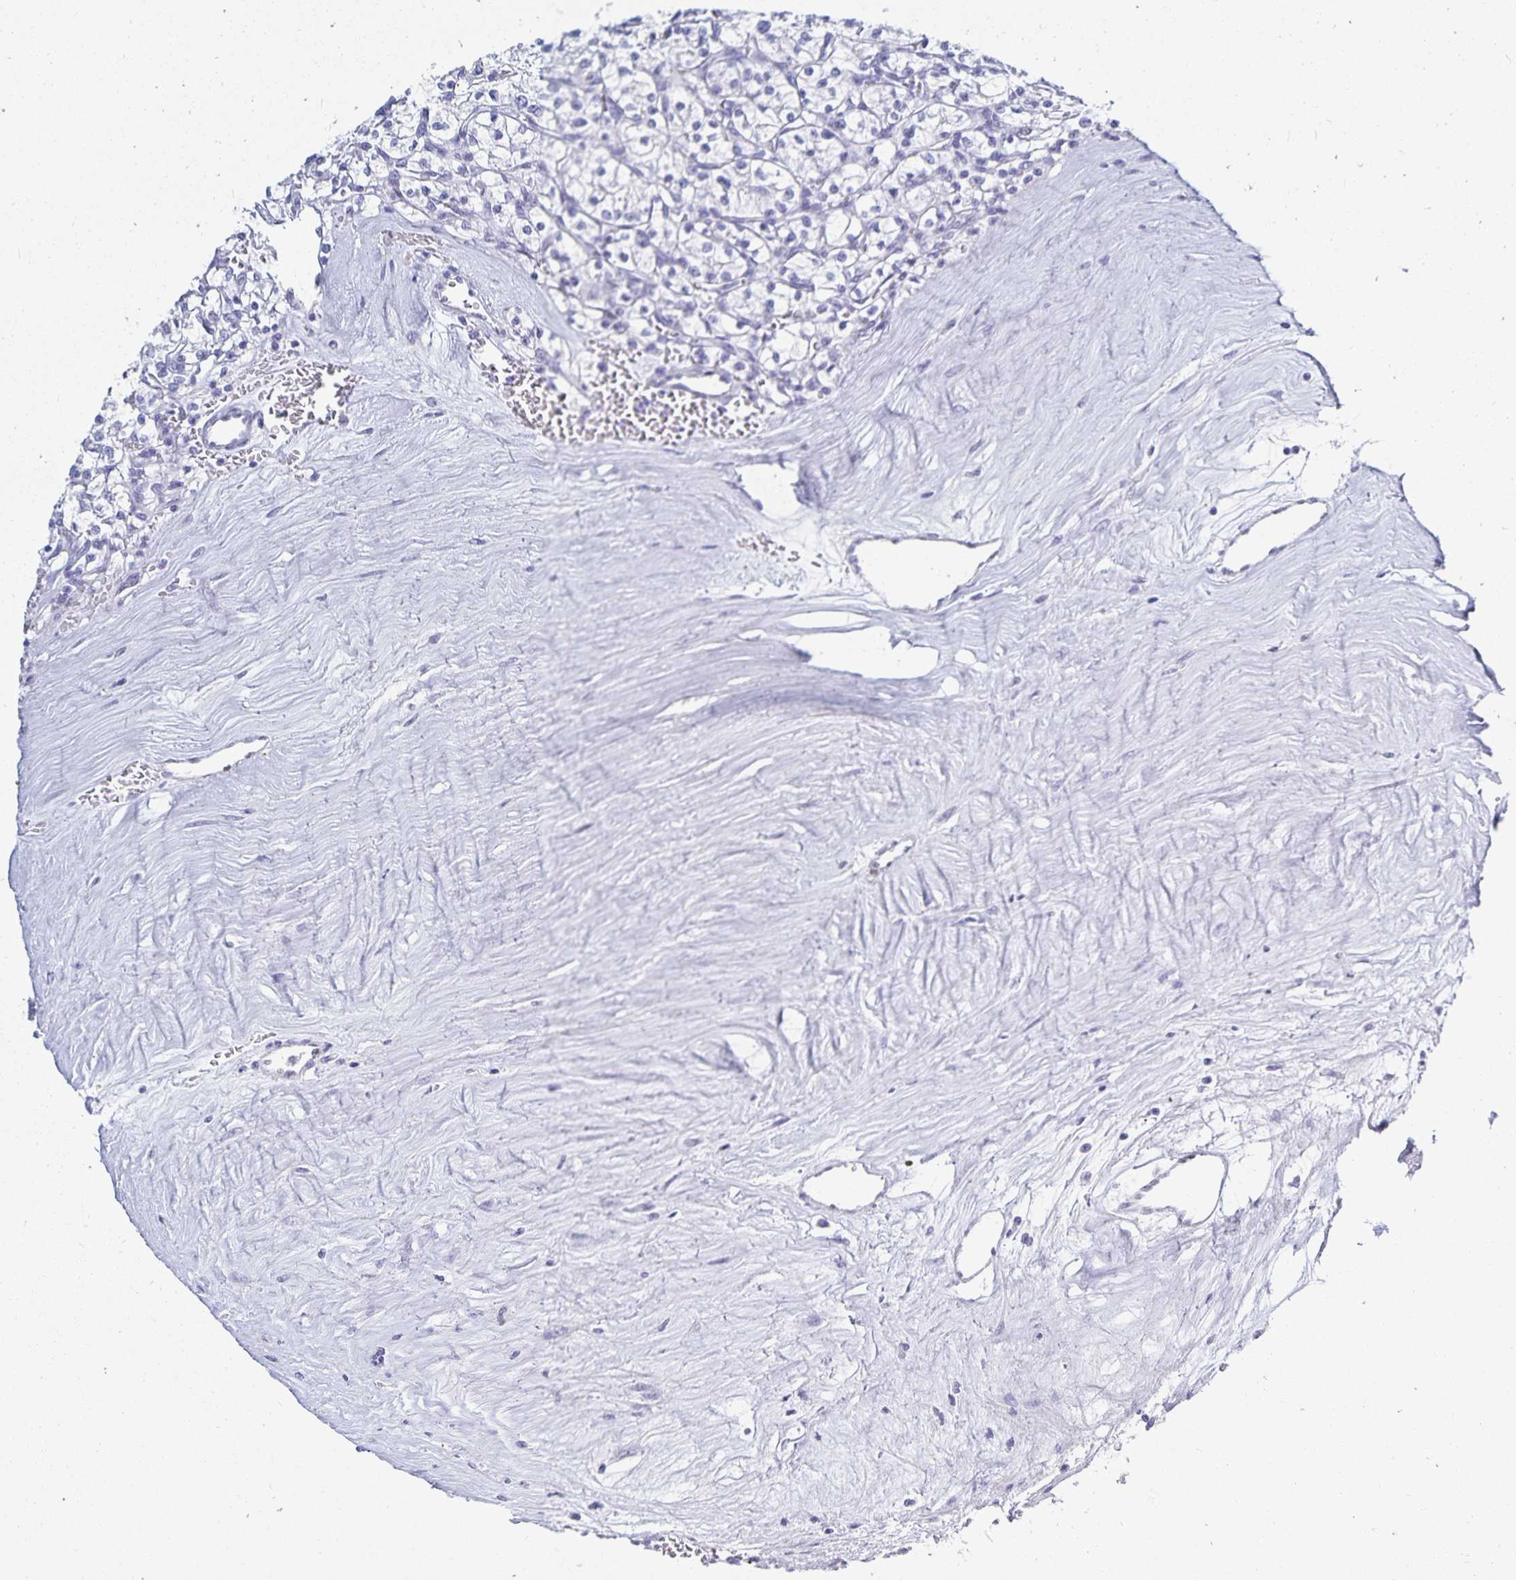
{"staining": {"intensity": "negative", "quantity": "none", "location": "none"}, "tissue": "renal cancer", "cell_type": "Tumor cells", "image_type": "cancer", "snomed": [{"axis": "morphology", "description": "Adenocarcinoma, NOS"}, {"axis": "topography", "description": "Kidney"}], "caption": "Image shows no protein expression in tumor cells of adenocarcinoma (renal) tissue.", "gene": "HMGB3", "patient": {"sex": "female", "age": 64}}